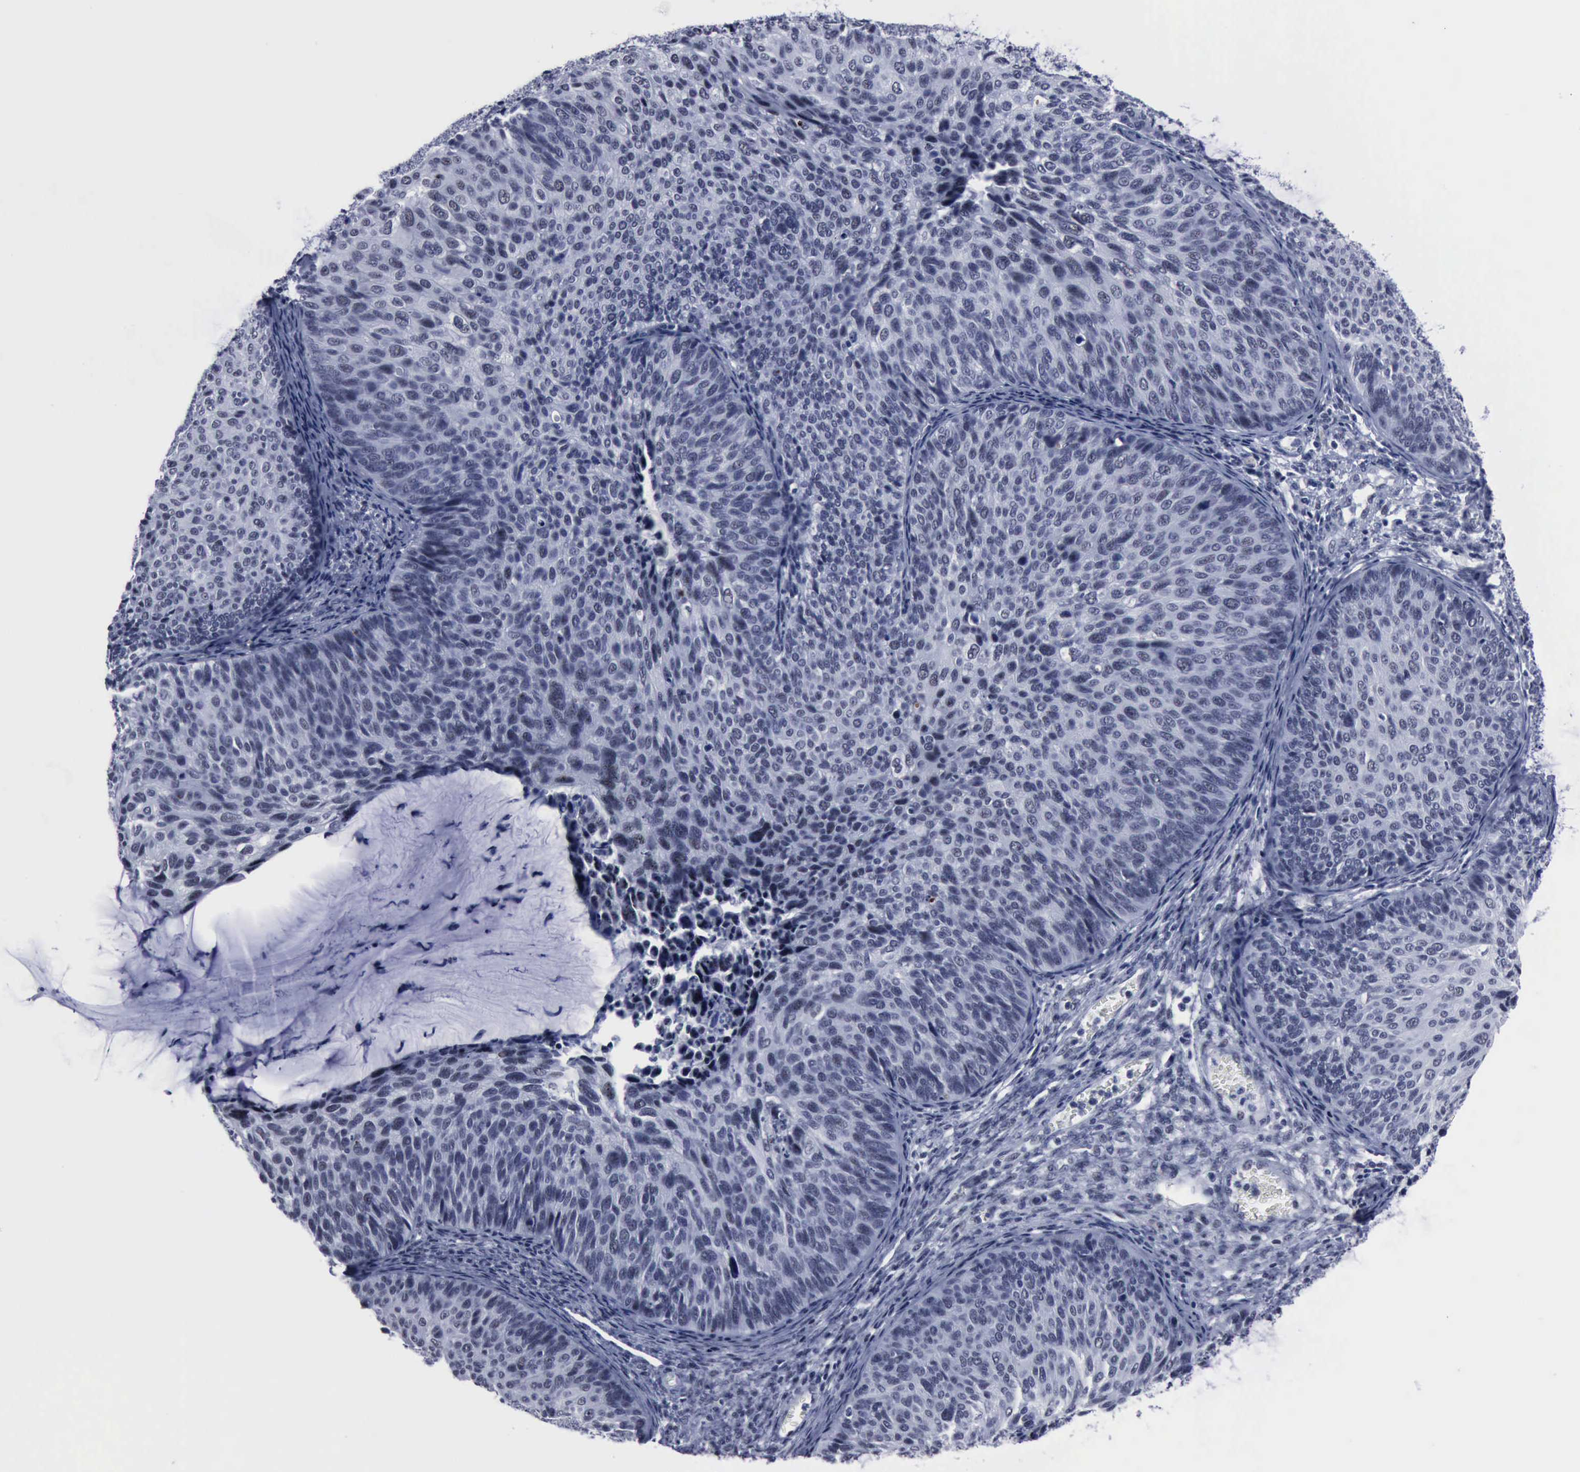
{"staining": {"intensity": "negative", "quantity": "none", "location": "none"}, "tissue": "cervical cancer", "cell_type": "Tumor cells", "image_type": "cancer", "snomed": [{"axis": "morphology", "description": "Squamous cell carcinoma, NOS"}, {"axis": "topography", "description": "Cervix"}], "caption": "Cervical cancer (squamous cell carcinoma) stained for a protein using immunohistochemistry (IHC) displays no staining tumor cells.", "gene": "BRD1", "patient": {"sex": "female", "age": 36}}